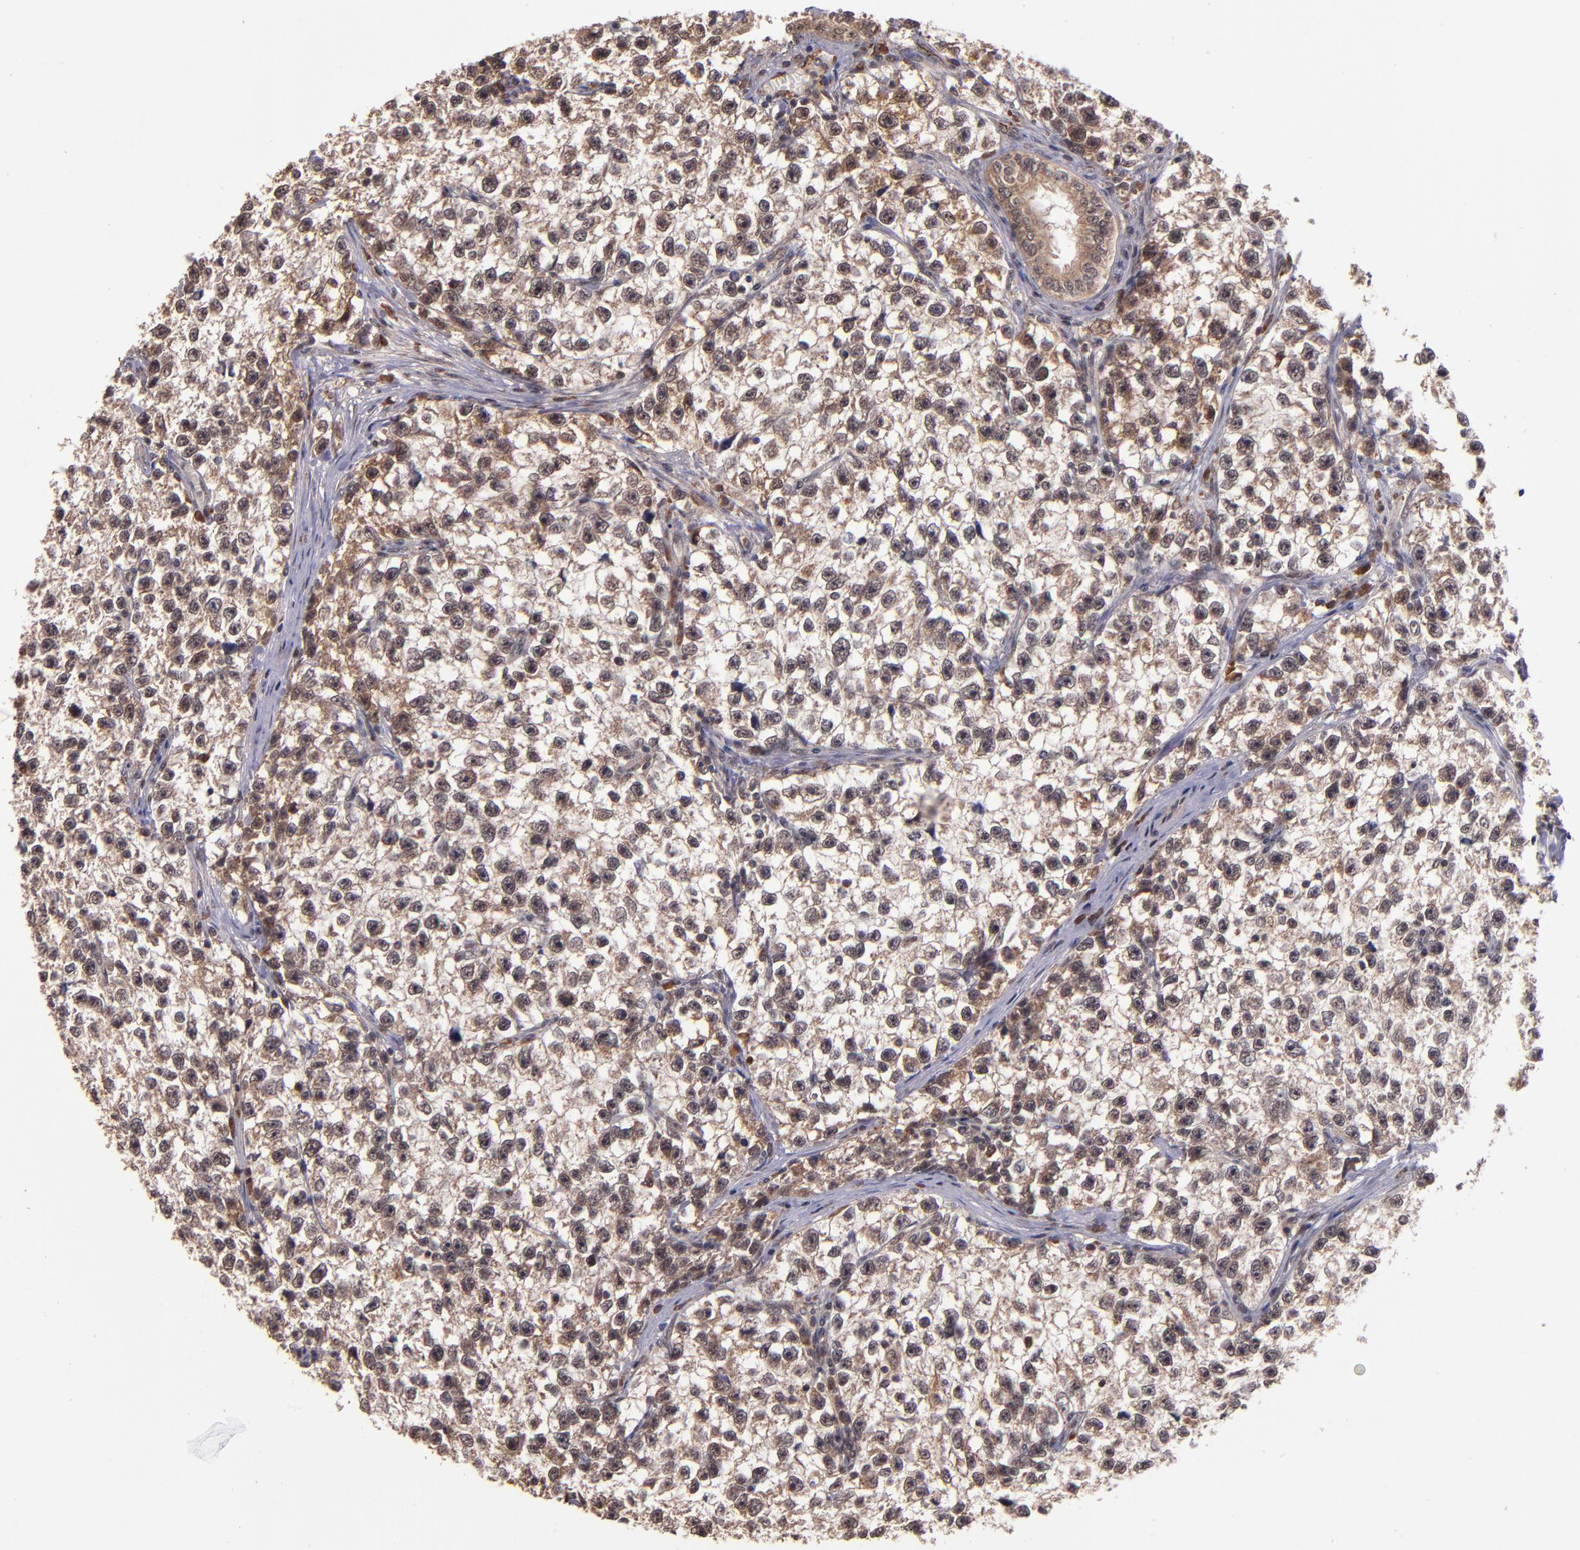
{"staining": {"intensity": "weak", "quantity": ">75%", "location": "cytoplasmic/membranous"}, "tissue": "testis cancer", "cell_type": "Tumor cells", "image_type": "cancer", "snomed": [{"axis": "morphology", "description": "Seminoma, NOS"}, {"axis": "morphology", "description": "Carcinoma, Embryonal, NOS"}, {"axis": "topography", "description": "Testis"}], "caption": "Tumor cells demonstrate weak cytoplasmic/membranous expression in about >75% of cells in testis cancer. The protein of interest is stained brown, and the nuclei are stained in blue (DAB IHC with brightfield microscopy, high magnification).", "gene": "RIOK3", "patient": {"sex": "male", "age": 30}}